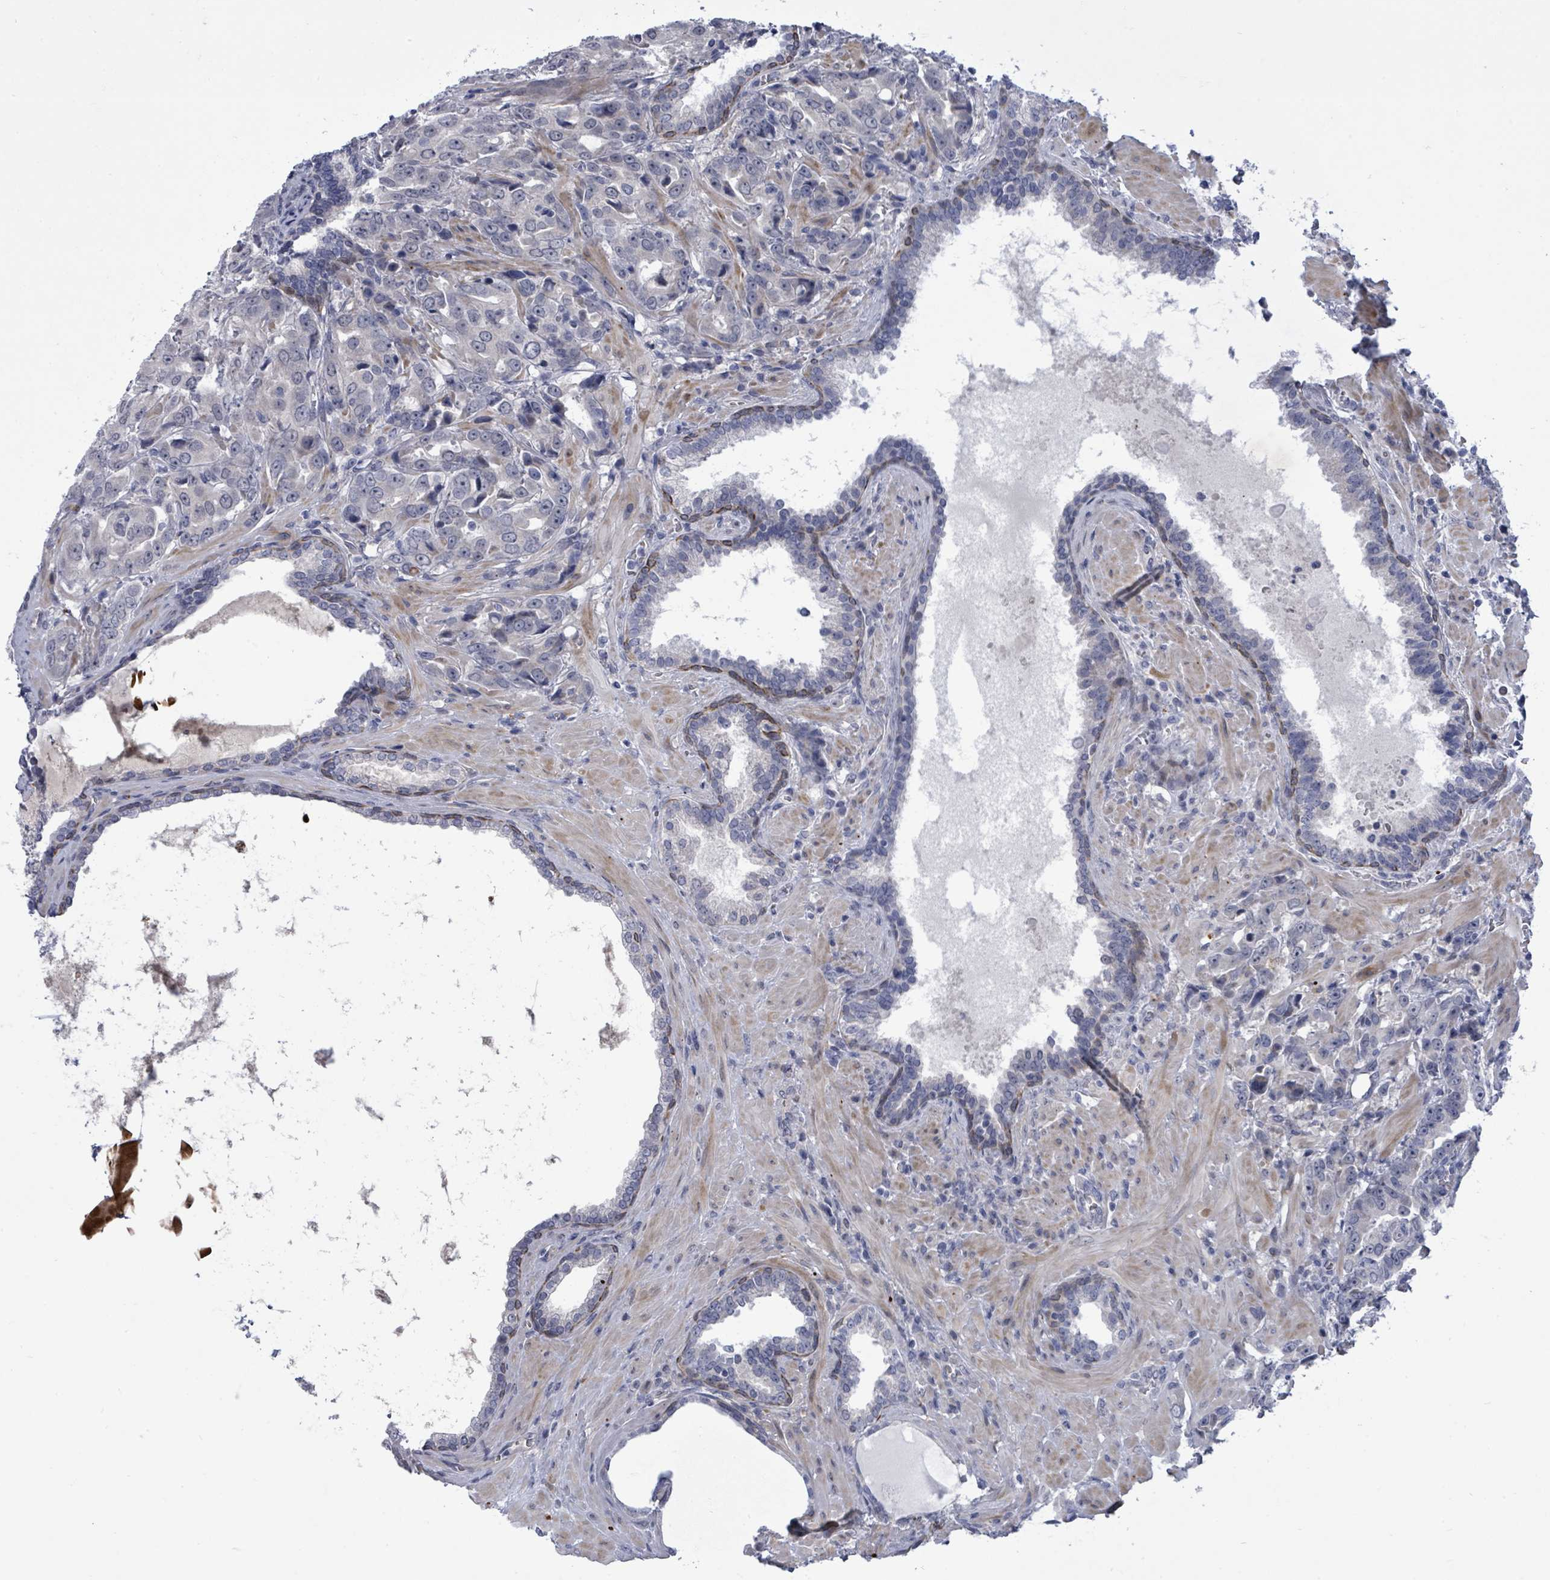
{"staining": {"intensity": "negative", "quantity": "none", "location": "none"}, "tissue": "prostate cancer", "cell_type": "Tumor cells", "image_type": "cancer", "snomed": [{"axis": "morphology", "description": "Adenocarcinoma, High grade"}, {"axis": "topography", "description": "Prostate"}], "caption": "Tumor cells show no significant protein staining in adenocarcinoma (high-grade) (prostate).", "gene": "CT45A5", "patient": {"sex": "male", "age": 68}}